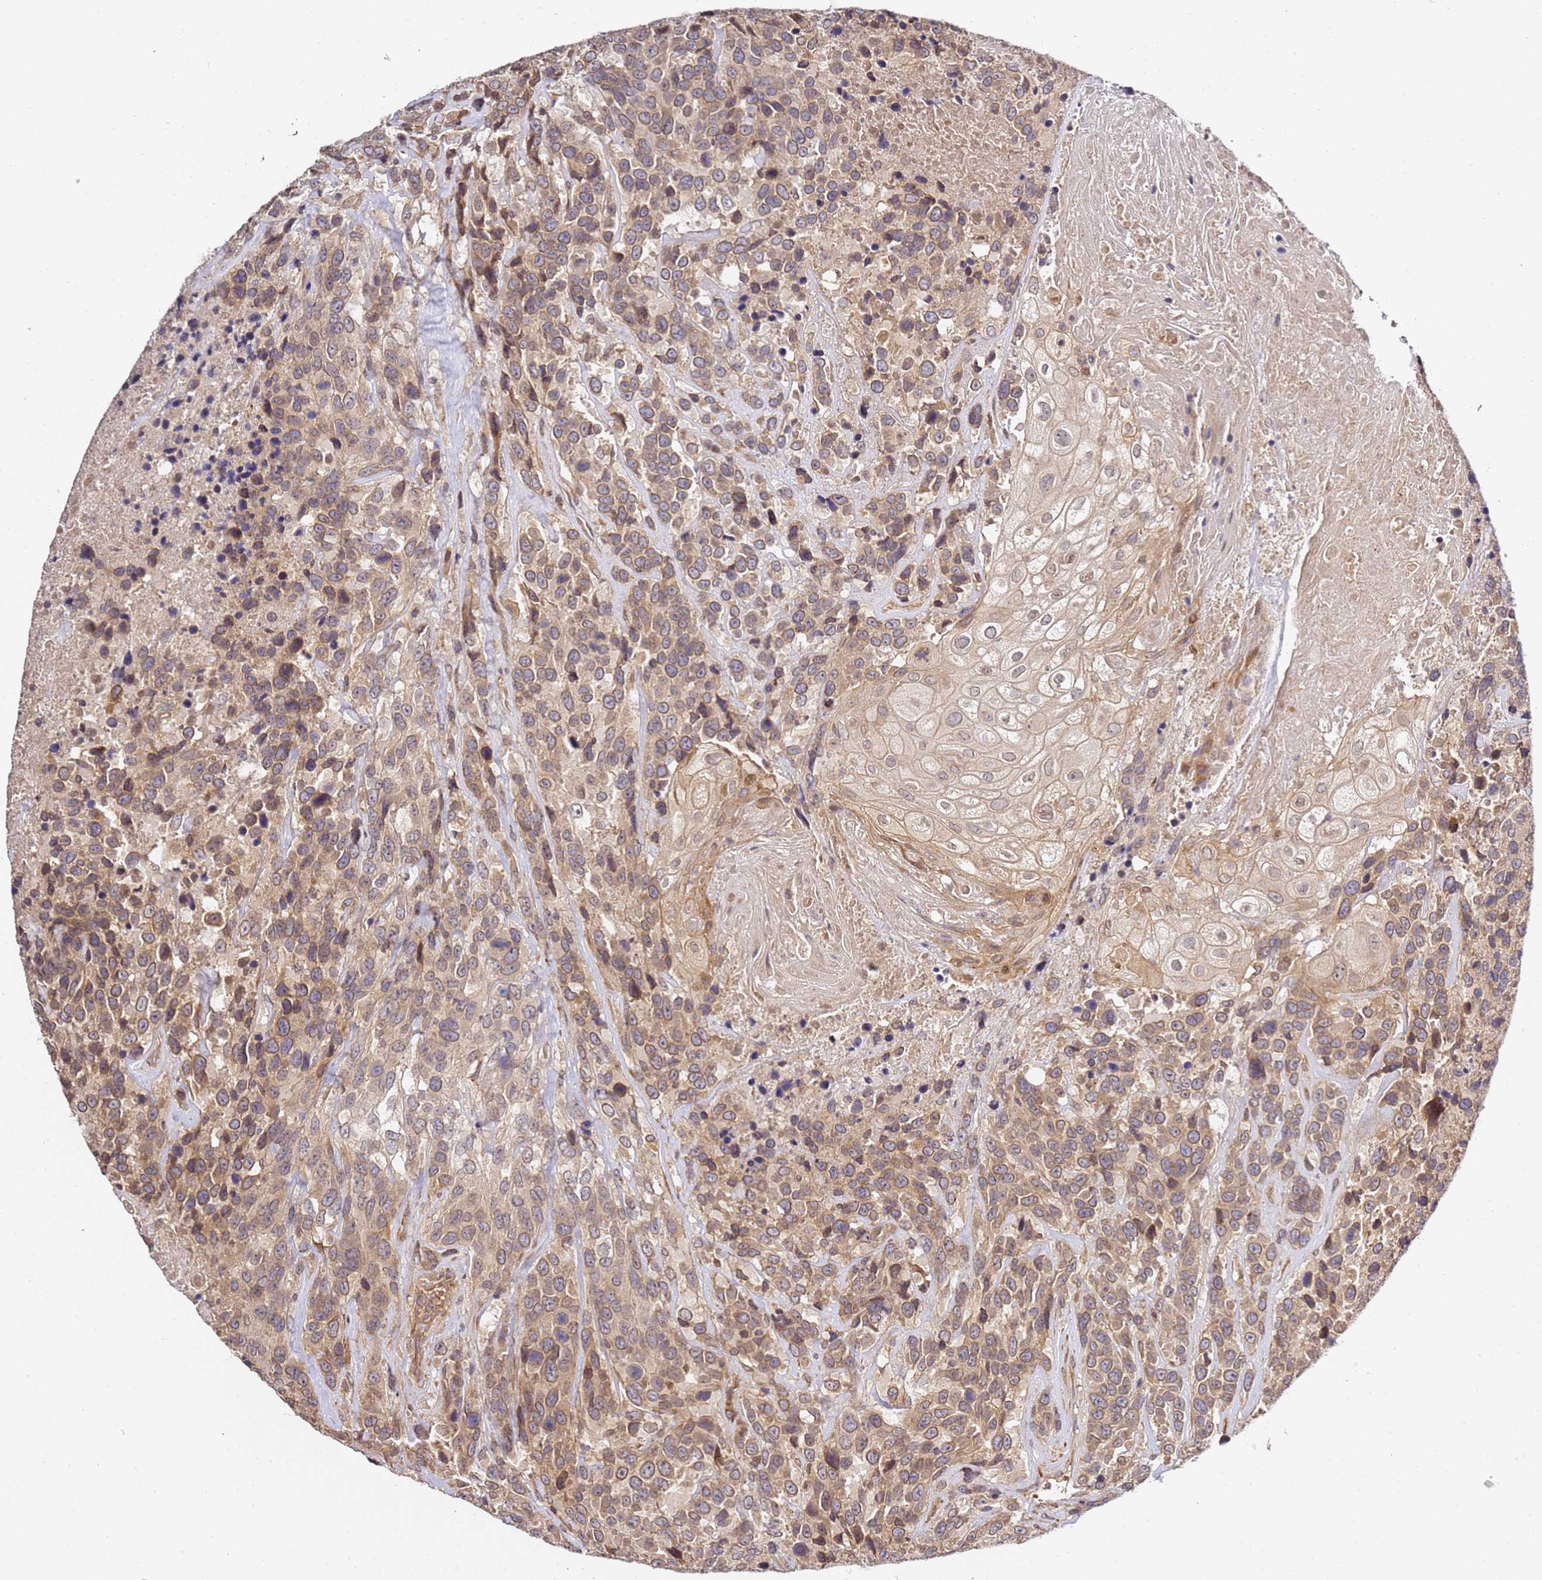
{"staining": {"intensity": "moderate", "quantity": ">75%", "location": "cytoplasmic/membranous"}, "tissue": "urothelial cancer", "cell_type": "Tumor cells", "image_type": "cancer", "snomed": [{"axis": "morphology", "description": "Urothelial carcinoma, High grade"}, {"axis": "topography", "description": "Urinary bladder"}], "caption": "A histopathology image of human urothelial cancer stained for a protein displays moderate cytoplasmic/membranous brown staining in tumor cells.", "gene": "OSBPL2", "patient": {"sex": "female", "age": 70}}